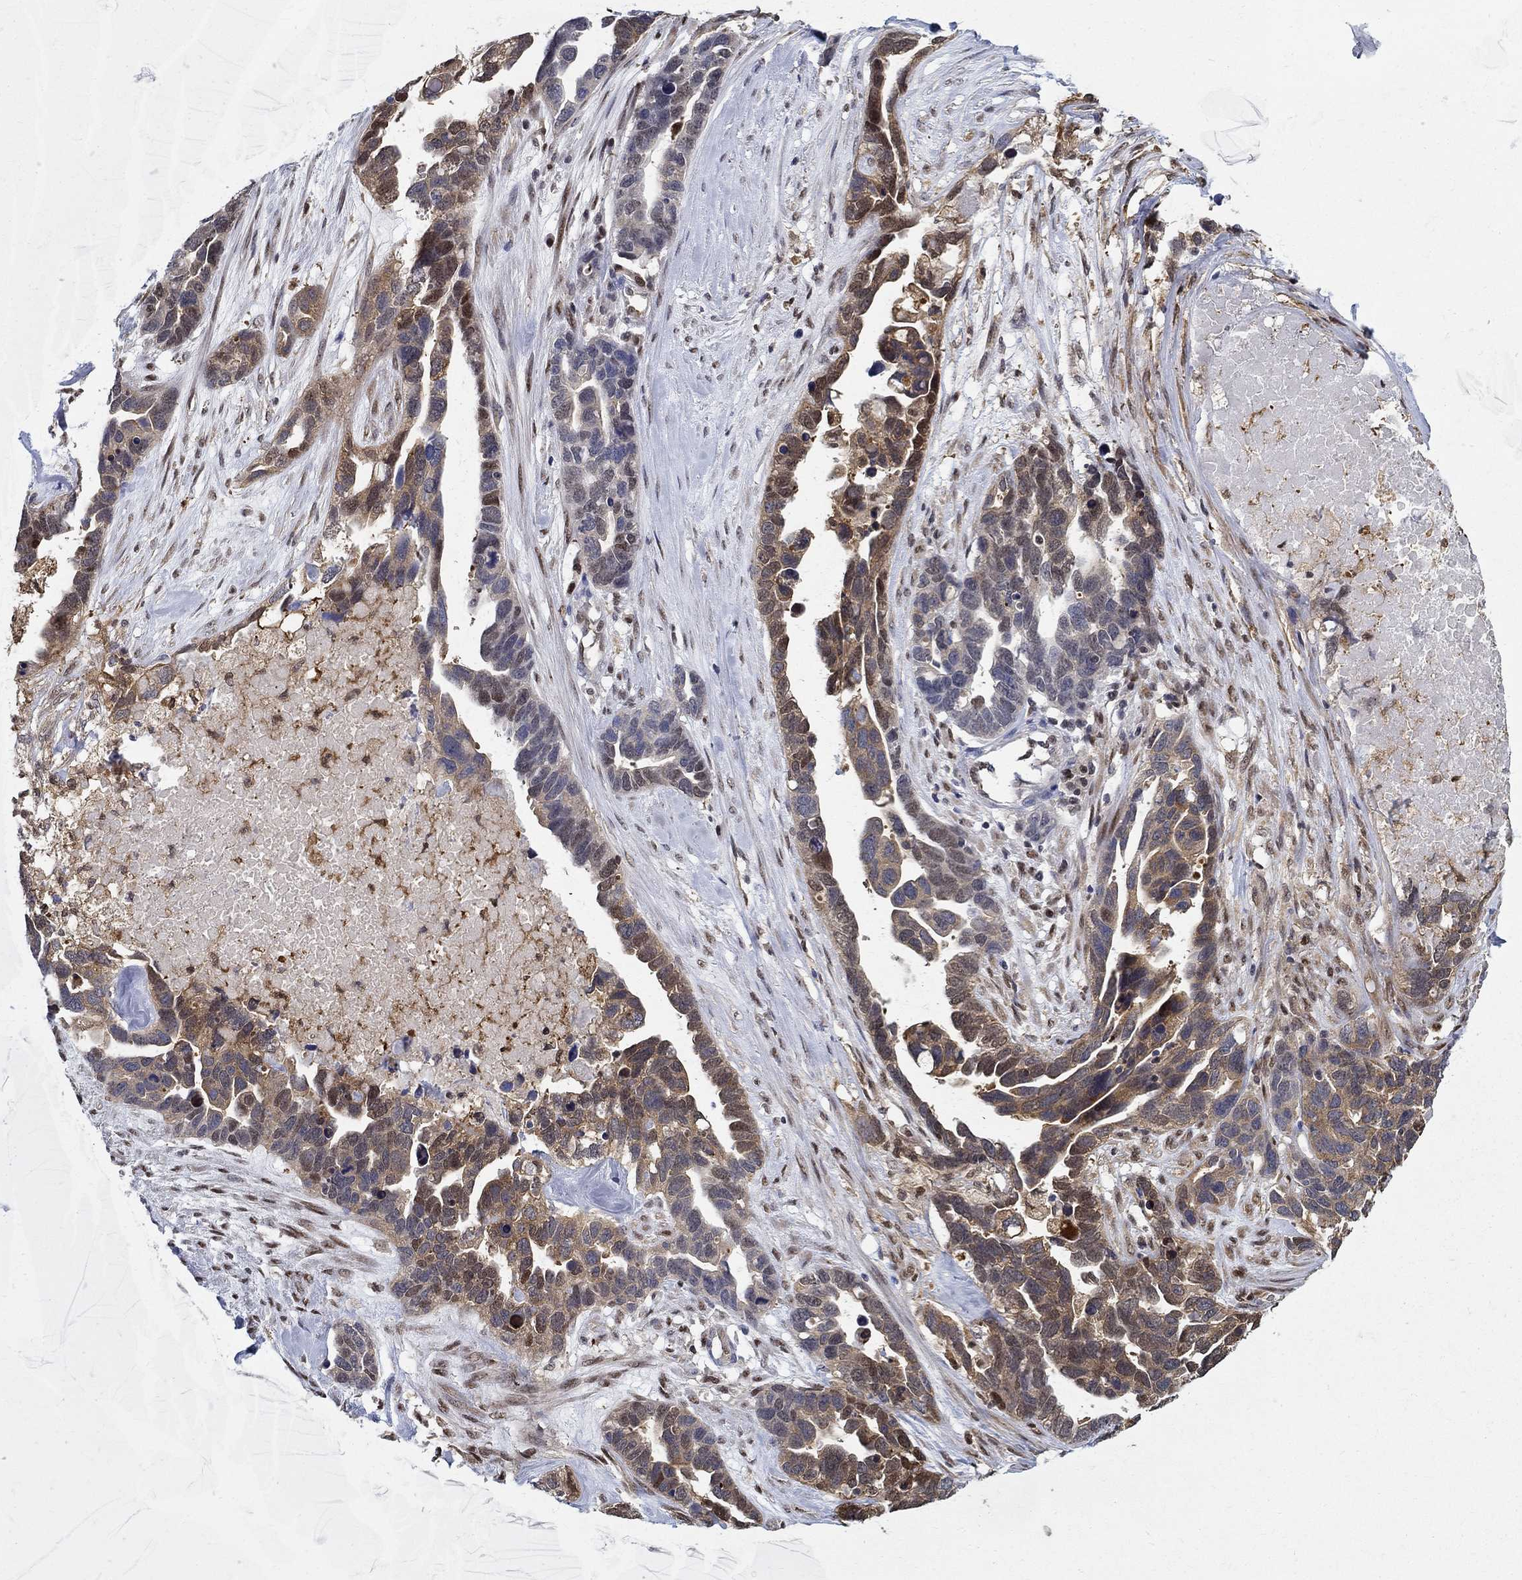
{"staining": {"intensity": "moderate", "quantity": "<25%", "location": "cytoplasmic/membranous,nuclear"}, "tissue": "ovarian cancer", "cell_type": "Tumor cells", "image_type": "cancer", "snomed": [{"axis": "morphology", "description": "Cystadenocarcinoma, serous, NOS"}, {"axis": "topography", "description": "Ovary"}], "caption": "IHC of serous cystadenocarcinoma (ovarian) displays low levels of moderate cytoplasmic/membranous and nuclear positivity in approximately <25% of tumor cells.", "gene": "ZNF594", "patient": {"sex": "female", "age": 54}}